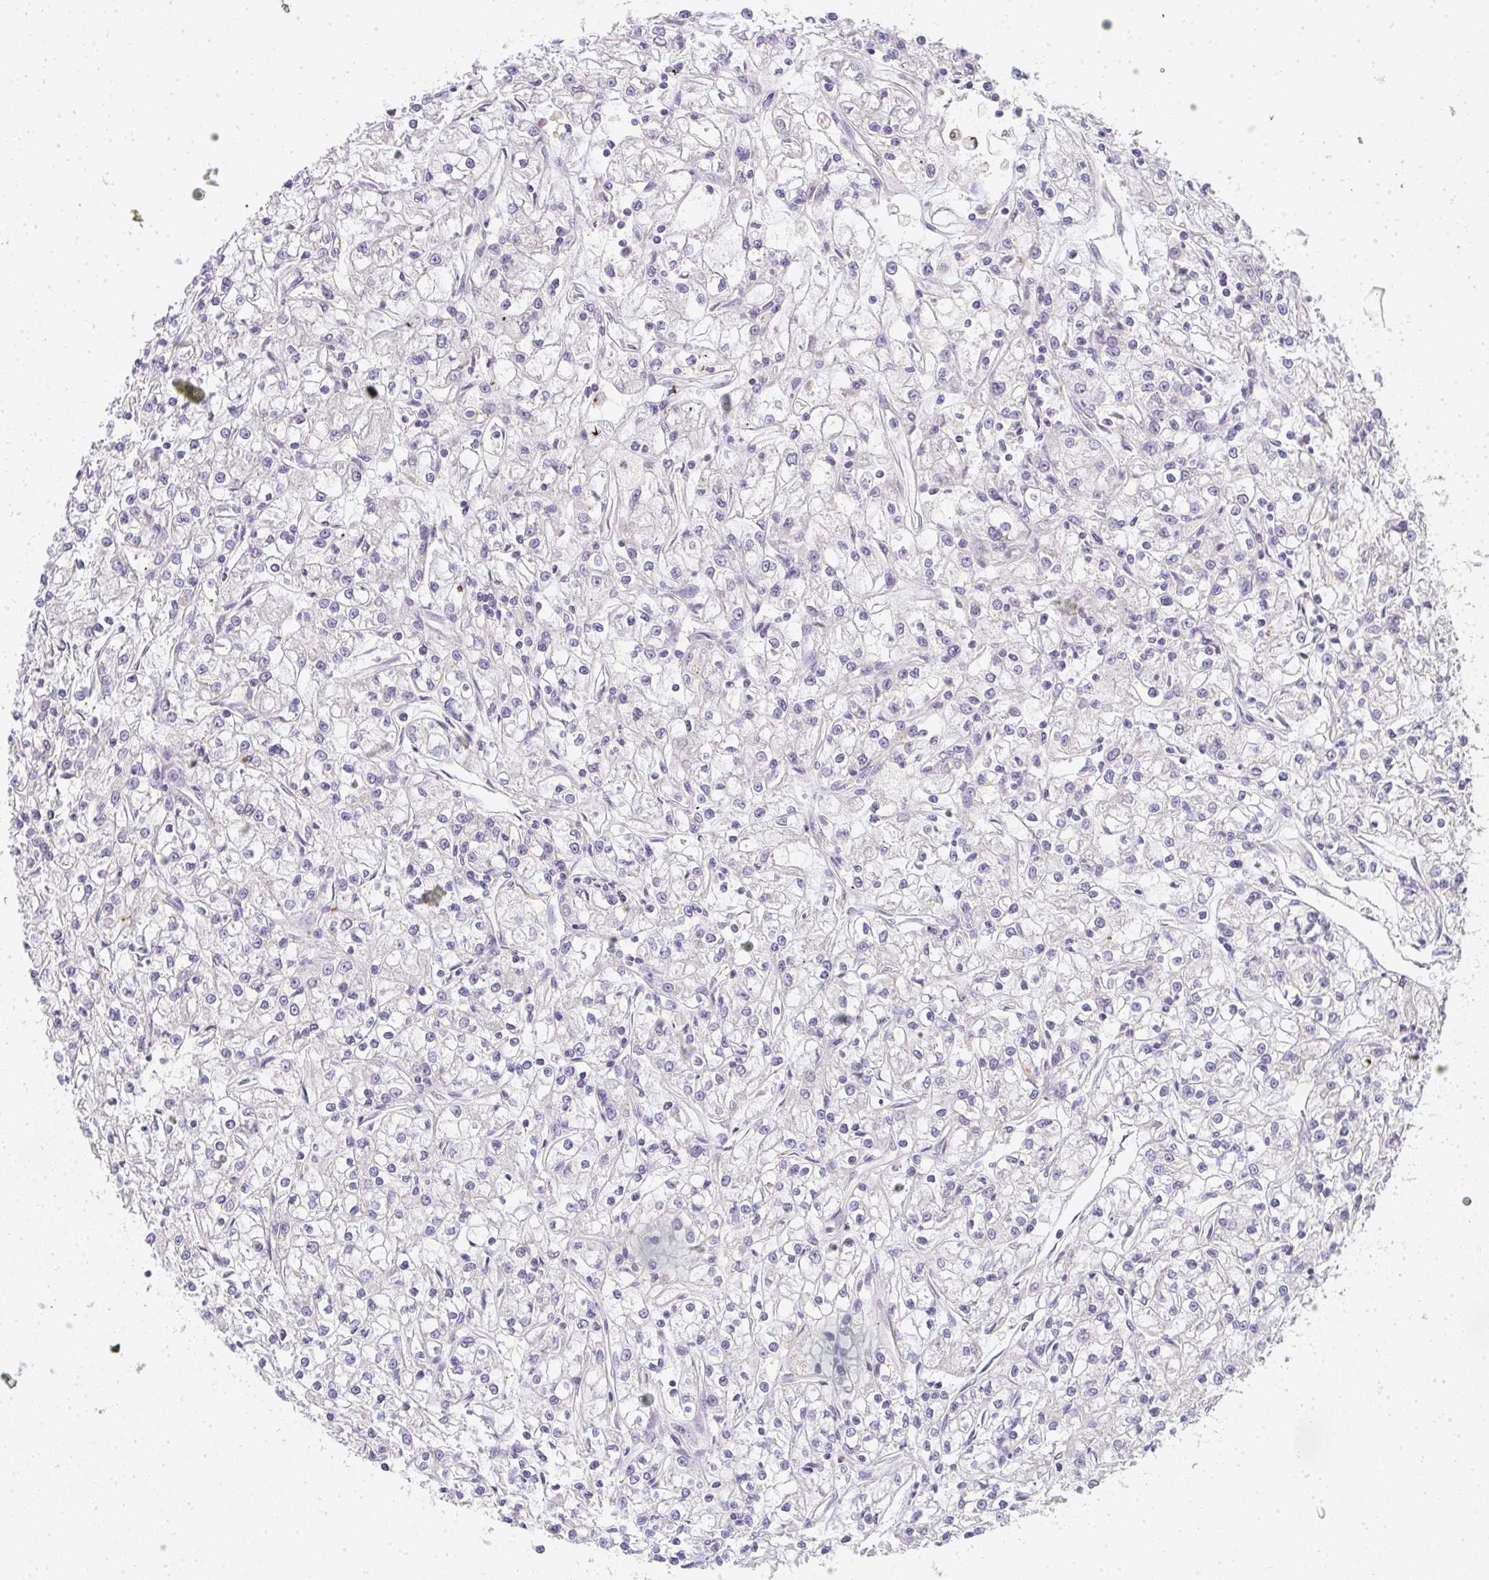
{"staining": {"intensity": "negative", "quantity": "none", "location": "none"}, "tissue": "renal cancer", "cell_type": "Tumor cells", "image_type": "cancer", "snomed": [{"axis": "morphology", "description": "Adenocarcinoma, NOS"}, {"axis": "topography", "description": "Kidney"}], "caption": "Photomicrograph shows no significant protein expression in tumor cells of adenocarcinoma (renal).", "gene": "SLC35B3", "patient": {"sex": "female", "age": 59}}